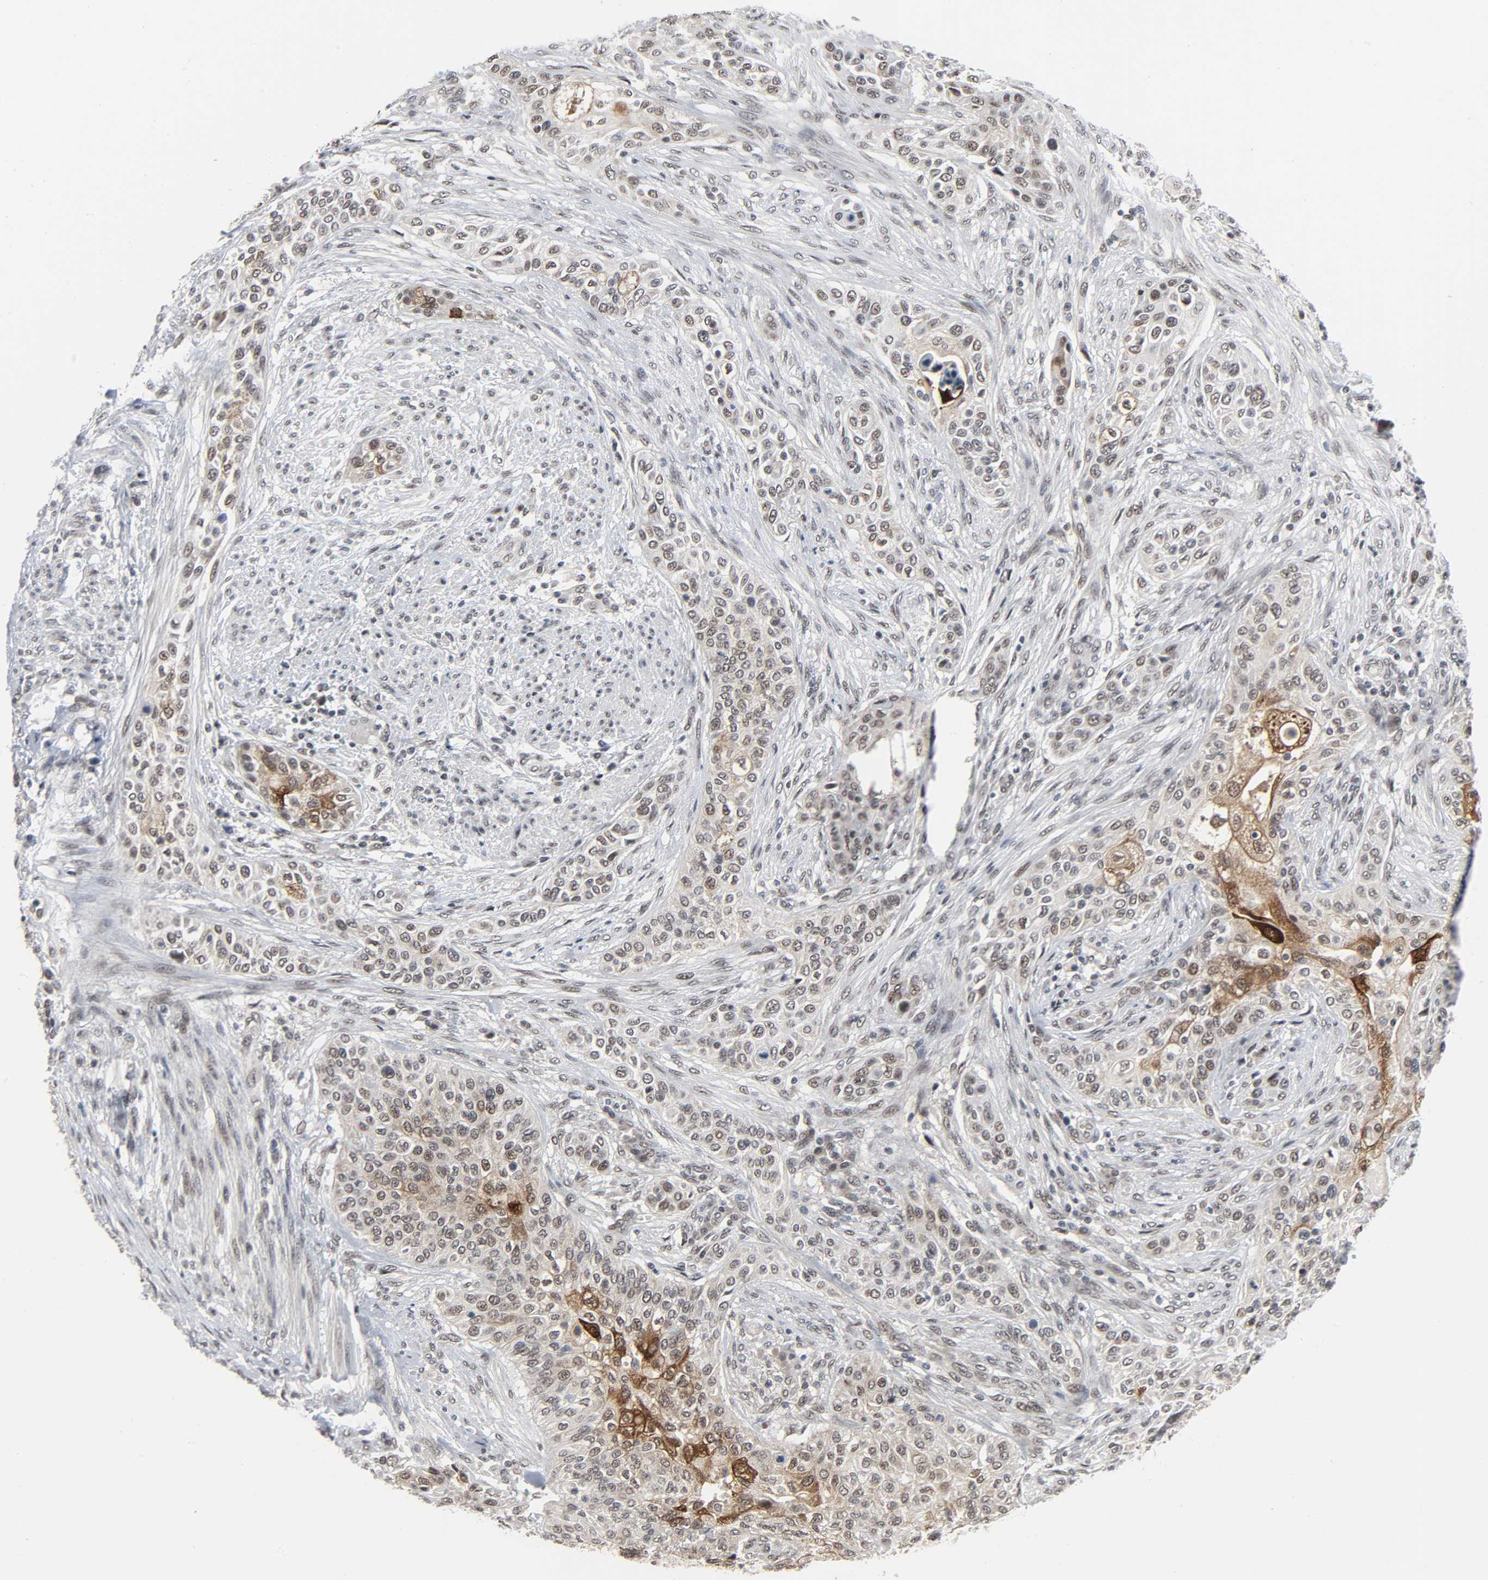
{"staining": {"intensity": "strong", "quantity": "<25%", "location": "cytoplasmic/membranous,nuclear"}, "tissue": "urothelial cancer", "cell_type": "Tumor cells", "image_type": "cancer", "snomed": [{"axis": "morphology", "description": "Urothelial carcinoma, High grade"}, {"axis": "topography", "description": "Urinary bladder"}], "caption": "A photomicrograph showing strong cytoplasmic/membranous and nuclear positivity in approximately <25% of tumor cells in urothelial carcinoma (high-grade), as visualized by brown immunohistochemical staining.", "gene": "MUC1", "patient": {"sex": "male", "age": 74}}